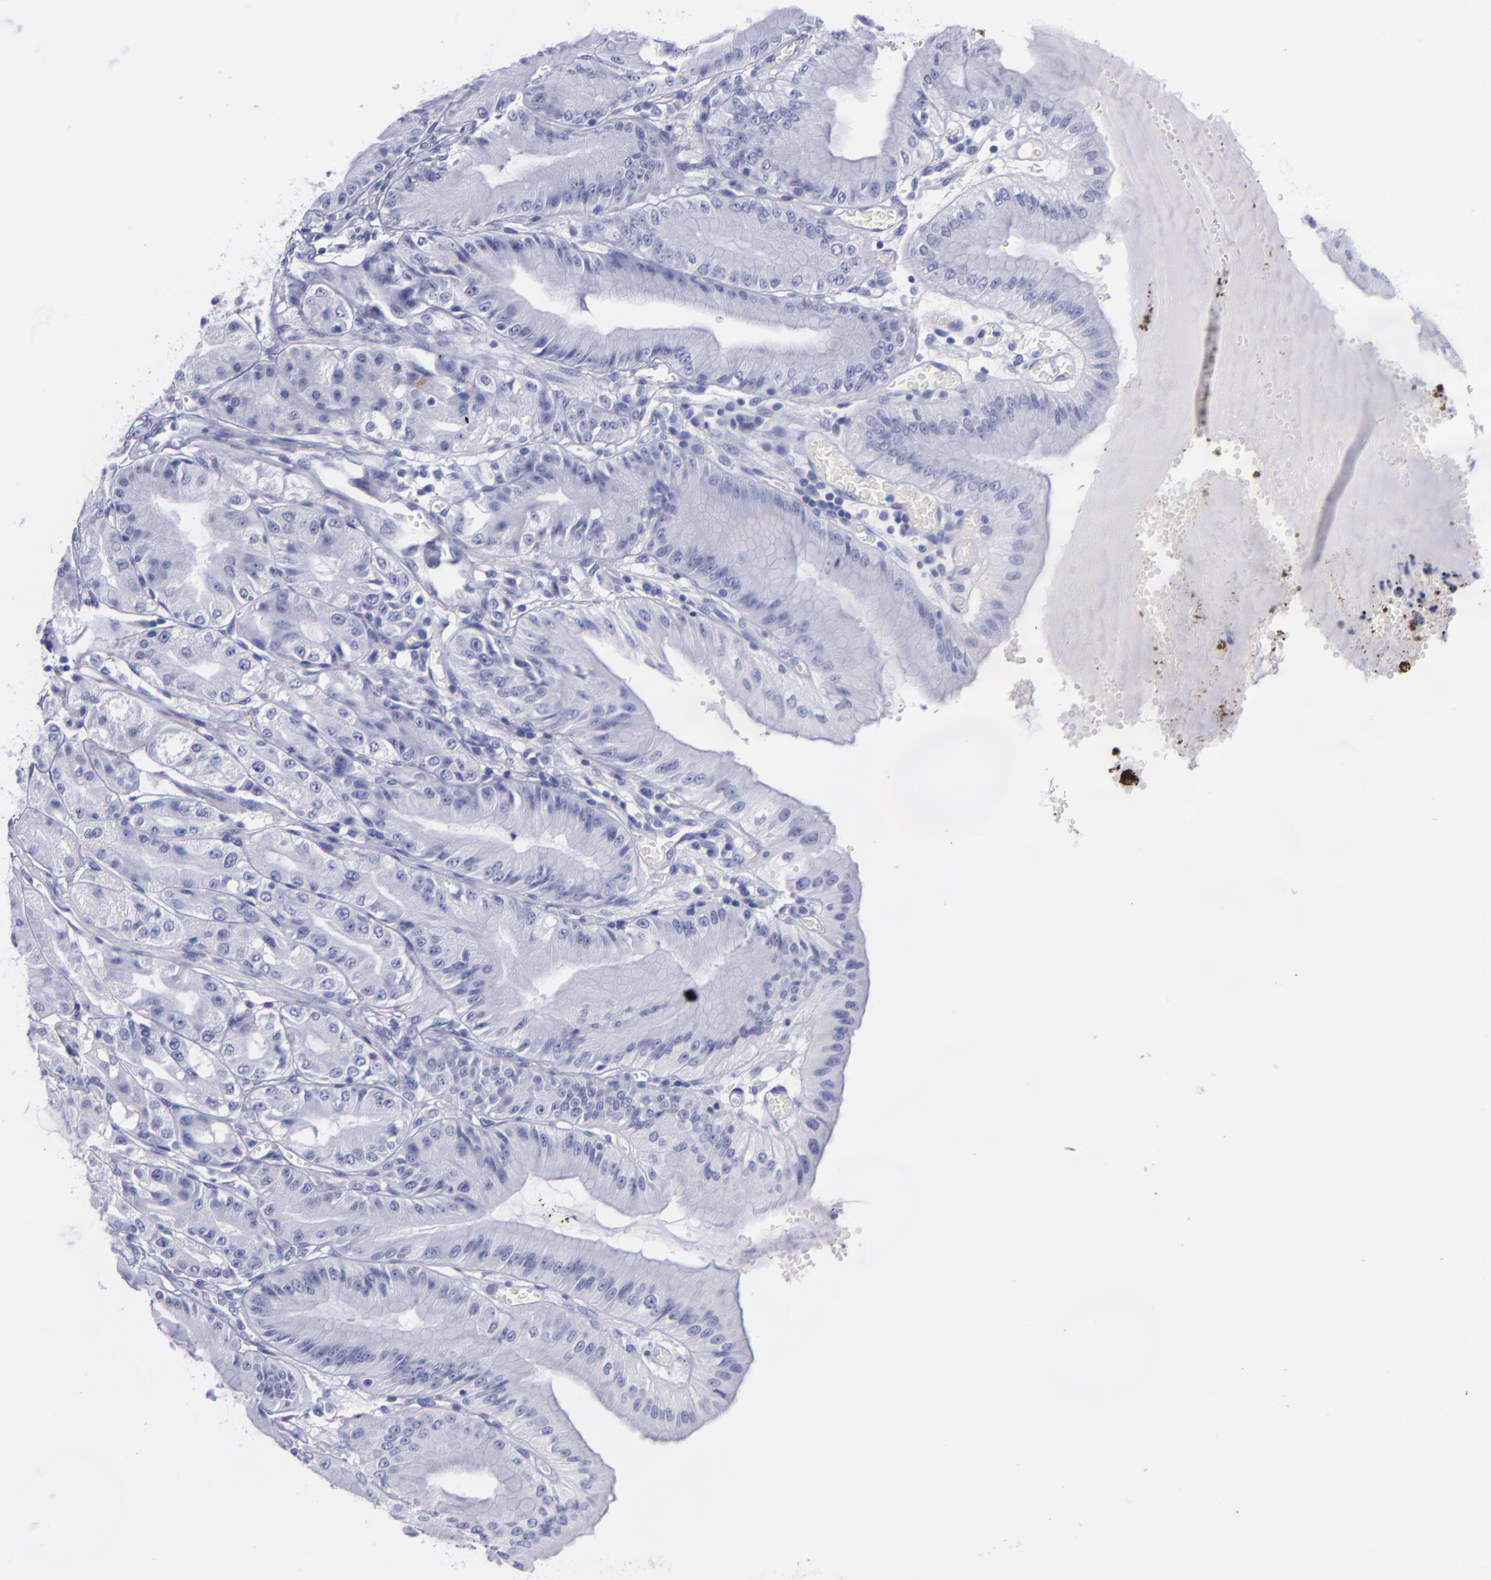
{"staining": {"intensity": "strong", "quantity": "<25%", "location": "cytoplasmic/membranous"}, "tissue": "stomach", "cell_type": "Glandular cells", "image_type": "normal", "snomed": [{"axis": "morphology", "description": "Normal tissue, NOS"}, {"axis": "topography", "description": "Stomach, lower"}], "caption": "Immunohistochemistry (IHC) (DAB (3,3'-diaminobenzidine)) staining of unremarkable stomach exhibits strong cytoplasmic/membranous protein expression in approximately <25% of glandular cells.", "gene": "SV2A", "patient": {"sex": "male", "age": 71}}